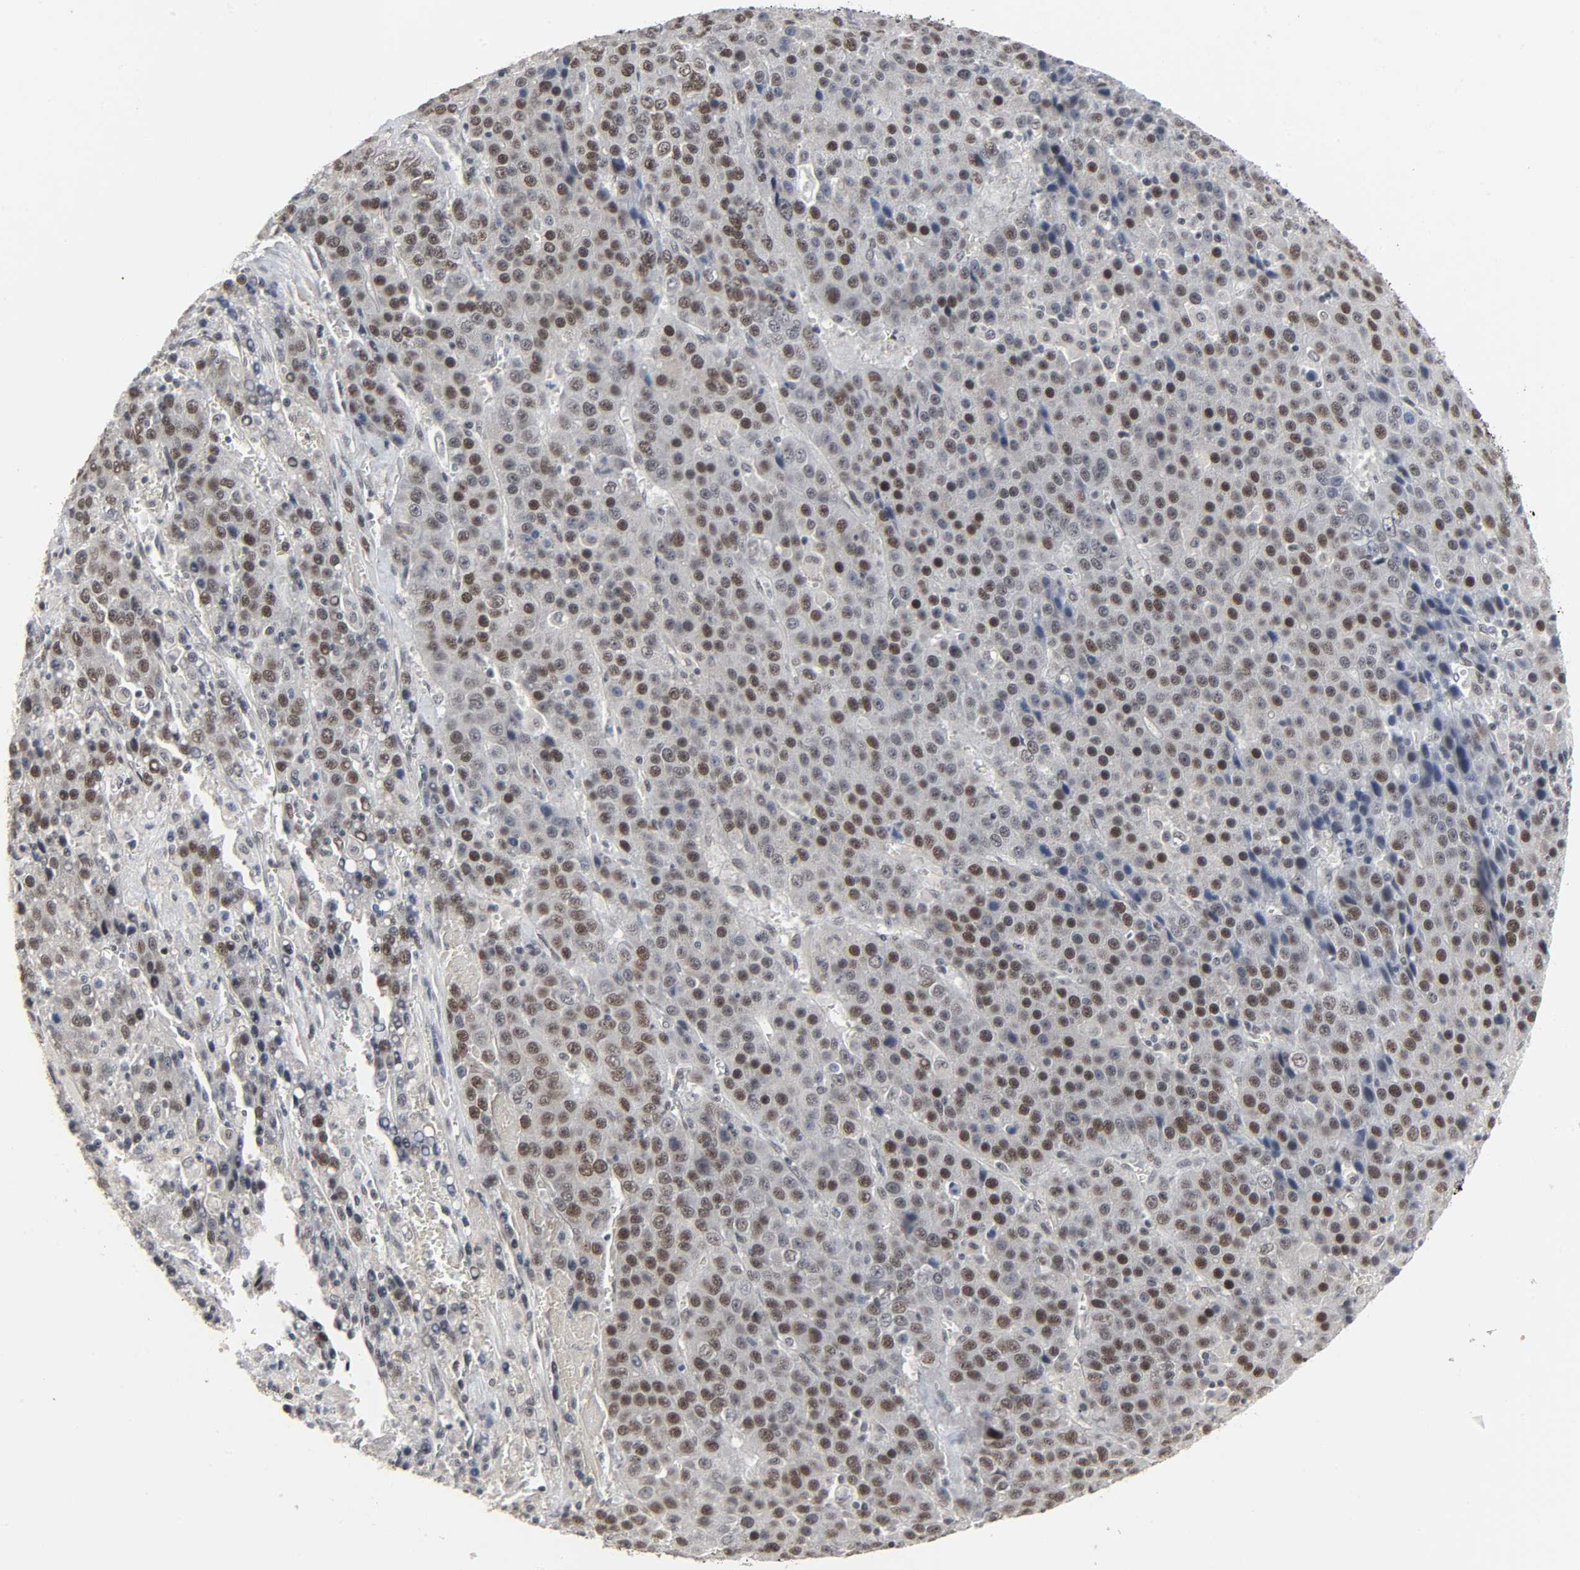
{"staining": {"intensity": "strong", "quantity": ">75%", "location": "nuclear"}, "tissue": "liver cancer", "cell_type": "Tumor cells", "image_type": "cancer", "snomed": [{"axis": "morphology", "description": "Carcinoma, Hepatocellular, NOS"}, {"axis": "topography", "description": "Liver"}], "caption": "There is high levels of strong nuclear positivity in tumor cells of liver hepatocellular carcinoma, as demonstrated by immunohistochemical staining (brown color).", "gene": "MUC1", "patient": {"sex": "female", "age": 53}}